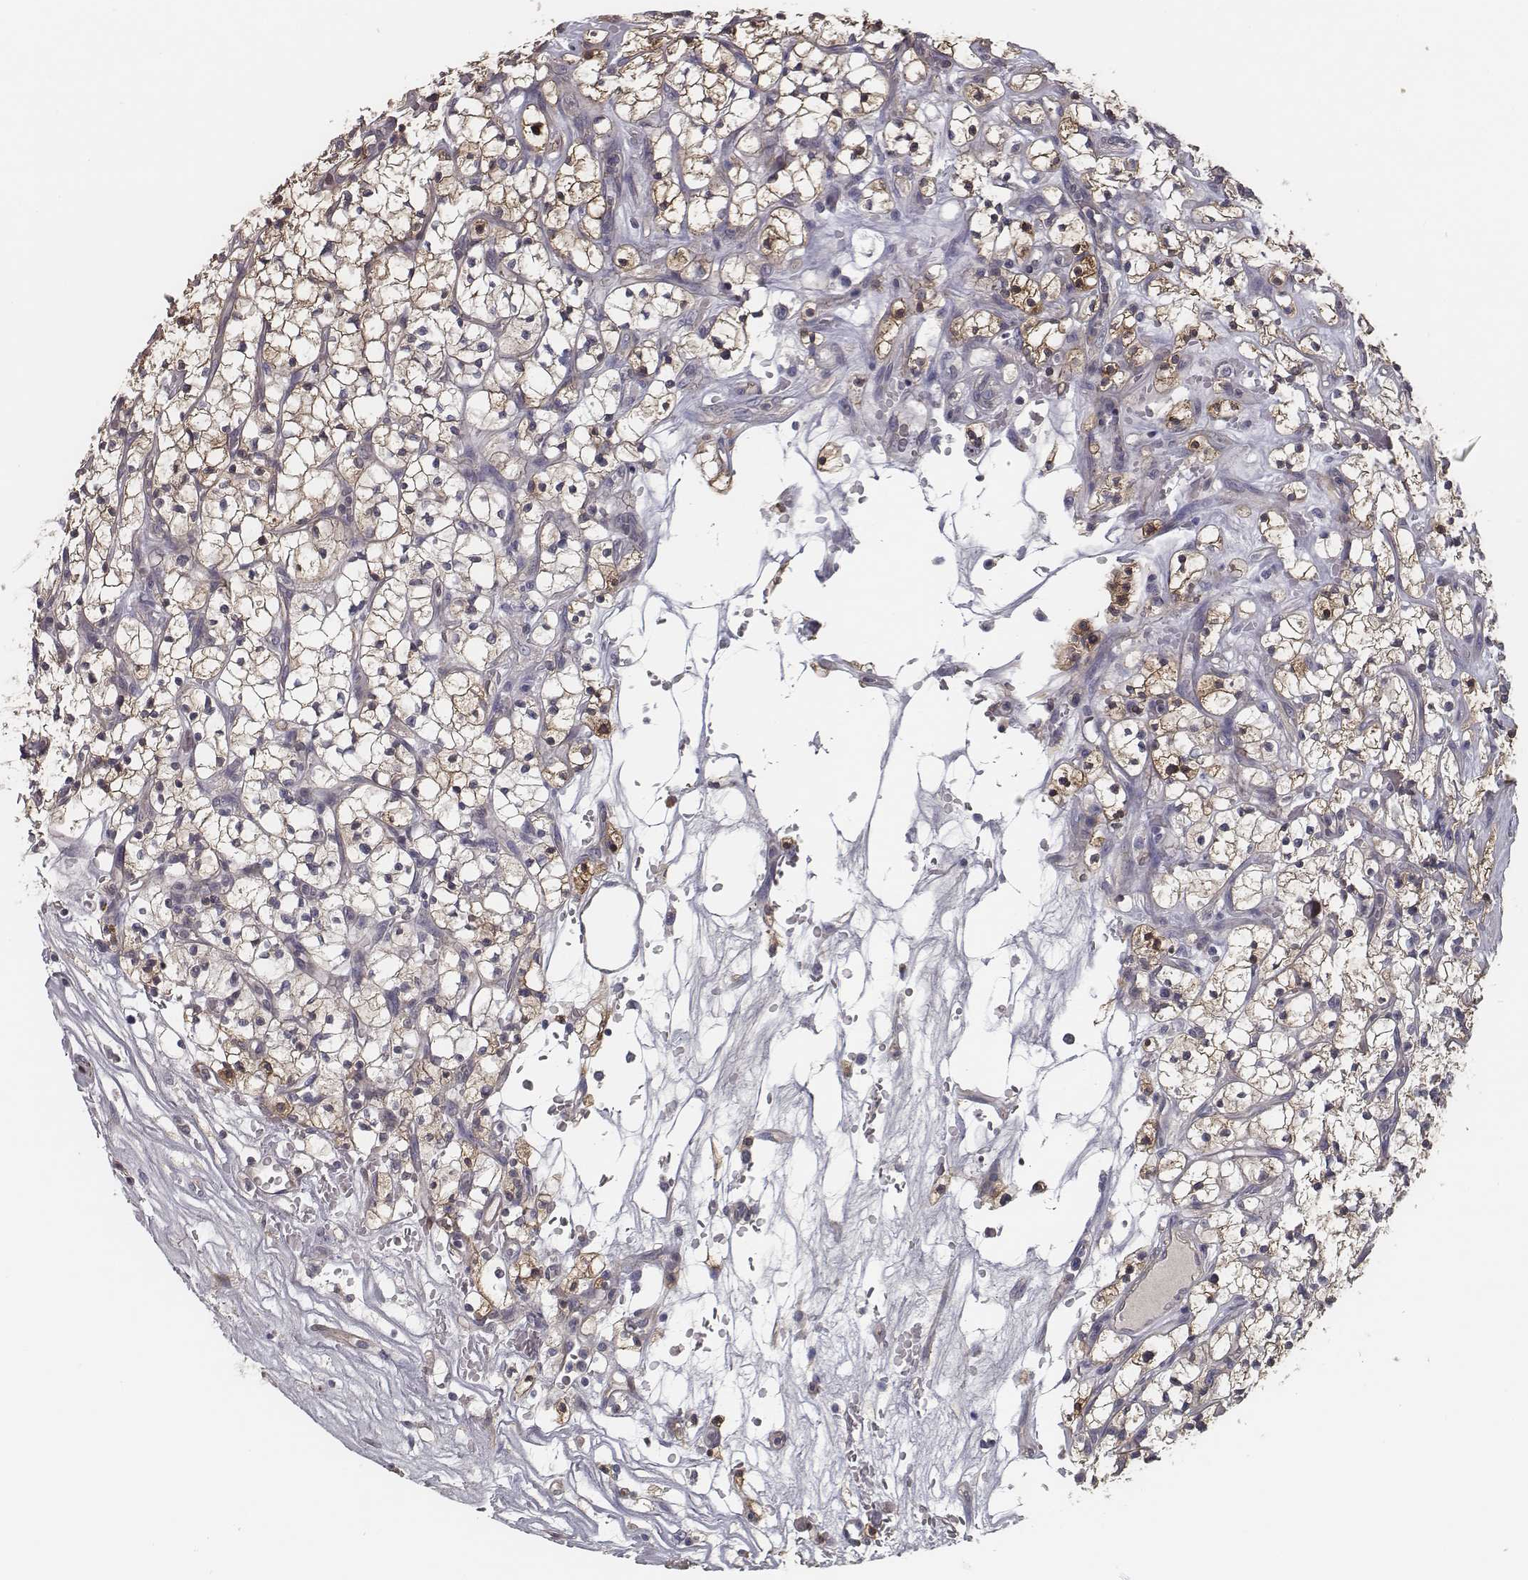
{"staining": {"intensity": "moderate", "quantity": "<25%", "location": "cytoplasmic/membranous"}, "tissue": "renal cancer", "cell_type": "Tumor cells", "image_type": "cancer", "snomed": [{"axis": "morphology", "description": "Adenocarcinoma, NOS"}, {"axis": "topography", "description": "Kidney"}], "caption": "This photomicrograph displays immunohistochemistry staining of renal cancer, with low moderate cytoplasmic/membranous expression in about <25% of tumor cells.", "gene": "ISYNA1", "patient": {"sex": "female", "age": 64}}